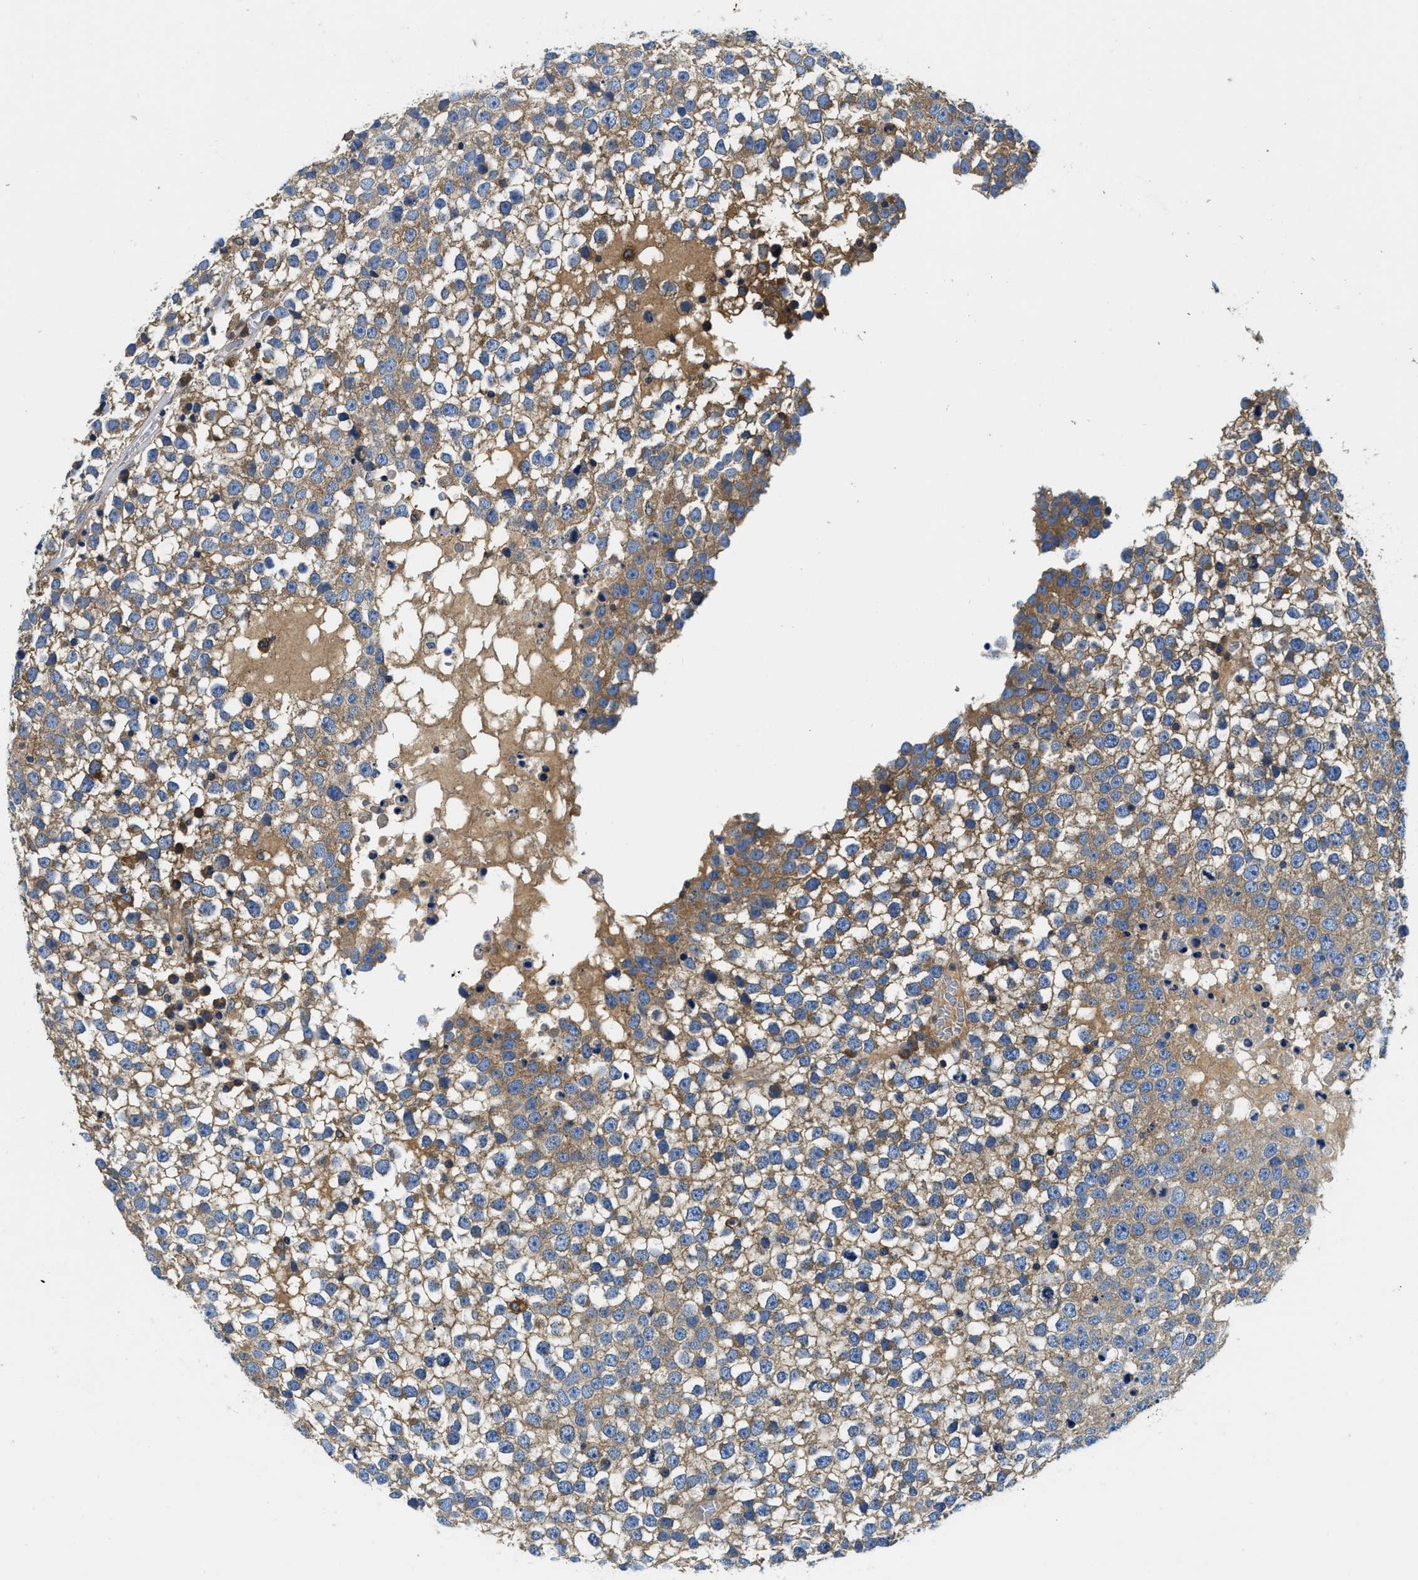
{"staining": {"intensity": "moderate", "quantity": "<25%", "location": "cytoplasmic/membranous"}, "tissue": "testis cancer", "cell_type": "Tumor cells", "image_type": "cancer", "snomed": [{"axis": "morphology", "description": "Seminoma, NOS"}, {"axis": "topography", "description": "Testis"}], "caption": "DAB immunohistochemical staining of human testis seminoma reveals moderate cytoplasmic/membranous protein positivity in approximately <25% of tumor cells. (DAB IHC, brown staining for protein, blue staining for nuclei).", "gene": "STAT2", "patient": {"sex": "male", "age": 65}}